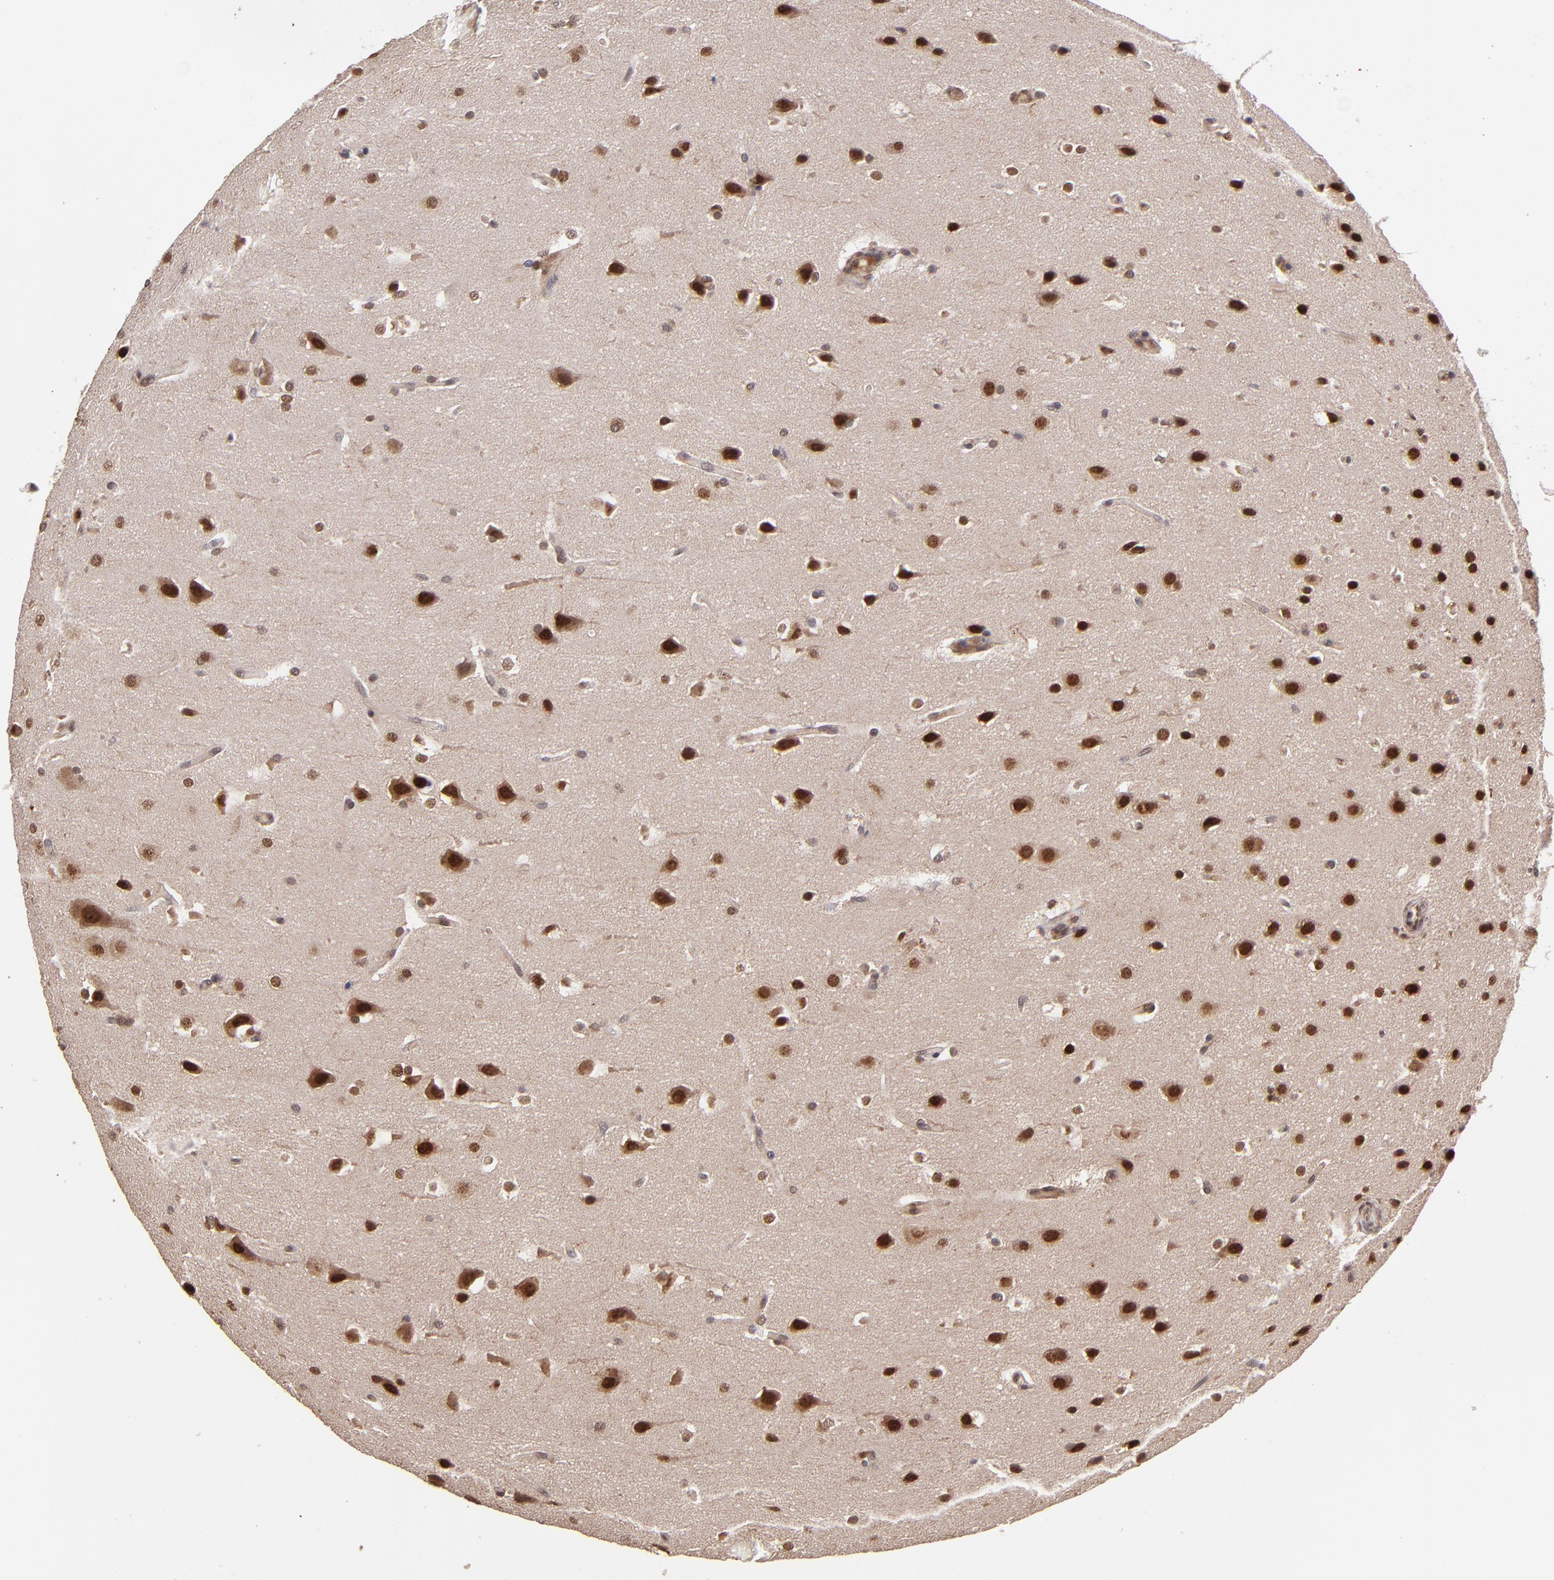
{"staining": {"intensity": "strong", "quantity": "25%-75%", "location": "nuclear"}, "tissue": "glioma", "cell_type": "Tumor cells", "image_type": "cancer", "snomed": [{"axis": "morphology", "description": "Glioma, malignant, Low grade"}, {"axis": "topography", "description": "Cerebral cortex"}], "caption": "Immunohistochemistry (DAB (3,3'-diaminobenzidine)) staining of human low-grade glioma (malignant) exhibits strong nuclear protein staining in approximately 25%-75% of tumor cells.", "gene": "ABHD12B", "patient": {"sex": "female", "age": 47}}